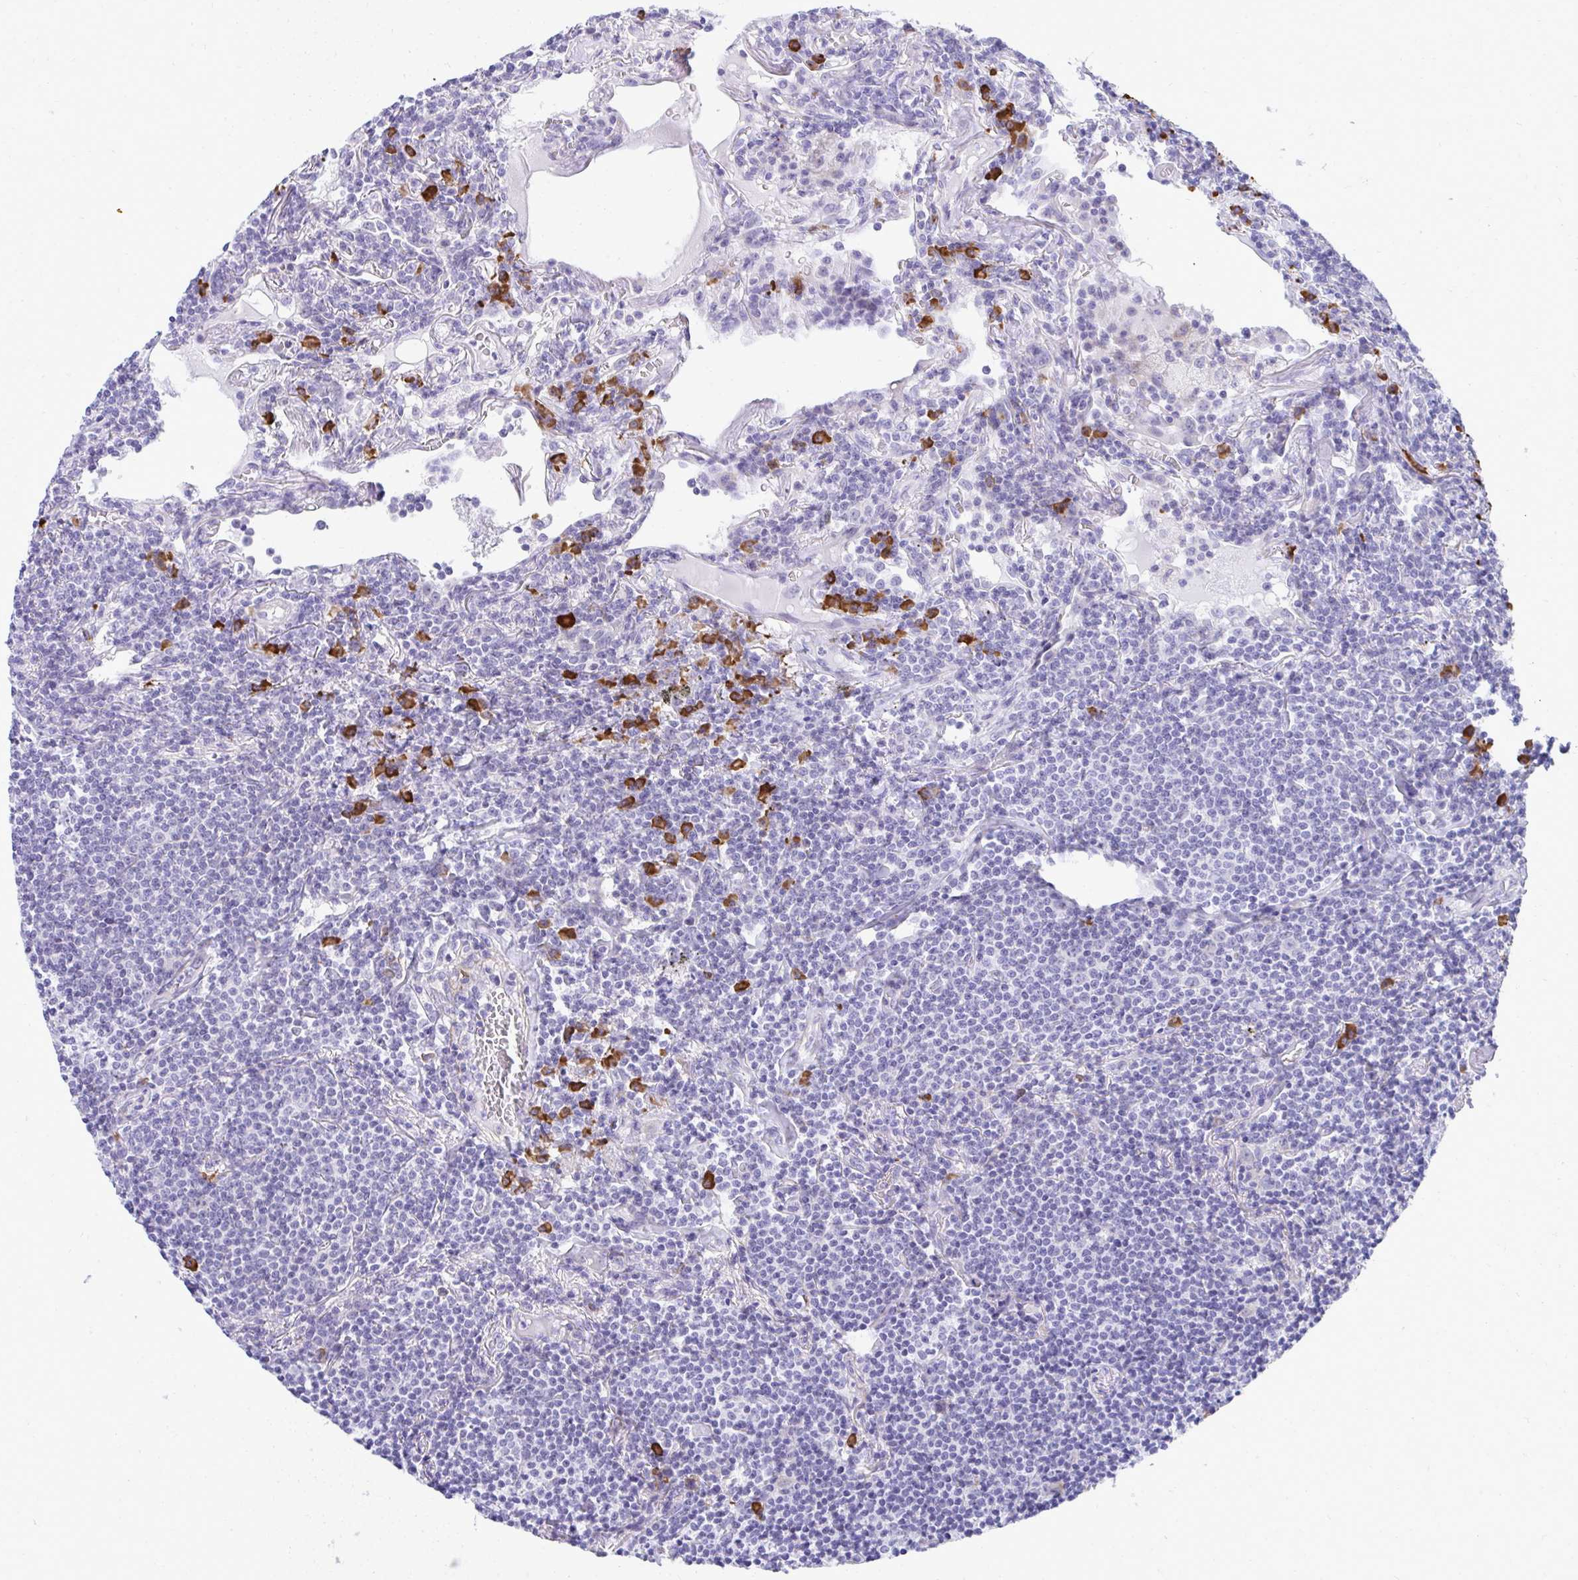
{"staining": {"intensity": "negative", "quantity": "none", "location": "none"}, "tissue": "lymphoma", "cell_type": "Tumor cells", "image_type": "cancer", "snomed": [{"axis": "morphology", "description": "Malignant lymphoma, non-Hodgkin's type, Low grade"}, {"axis": "topography", "description": "Lung"}], "caption": "Immunohistochemical staining of lymphoma shows no significant staining in tumor cells. (IHC, brightfield microscopy, high magnification).", "gene": "PUS7L", "patient": {"sex": "female", "age": 71}}